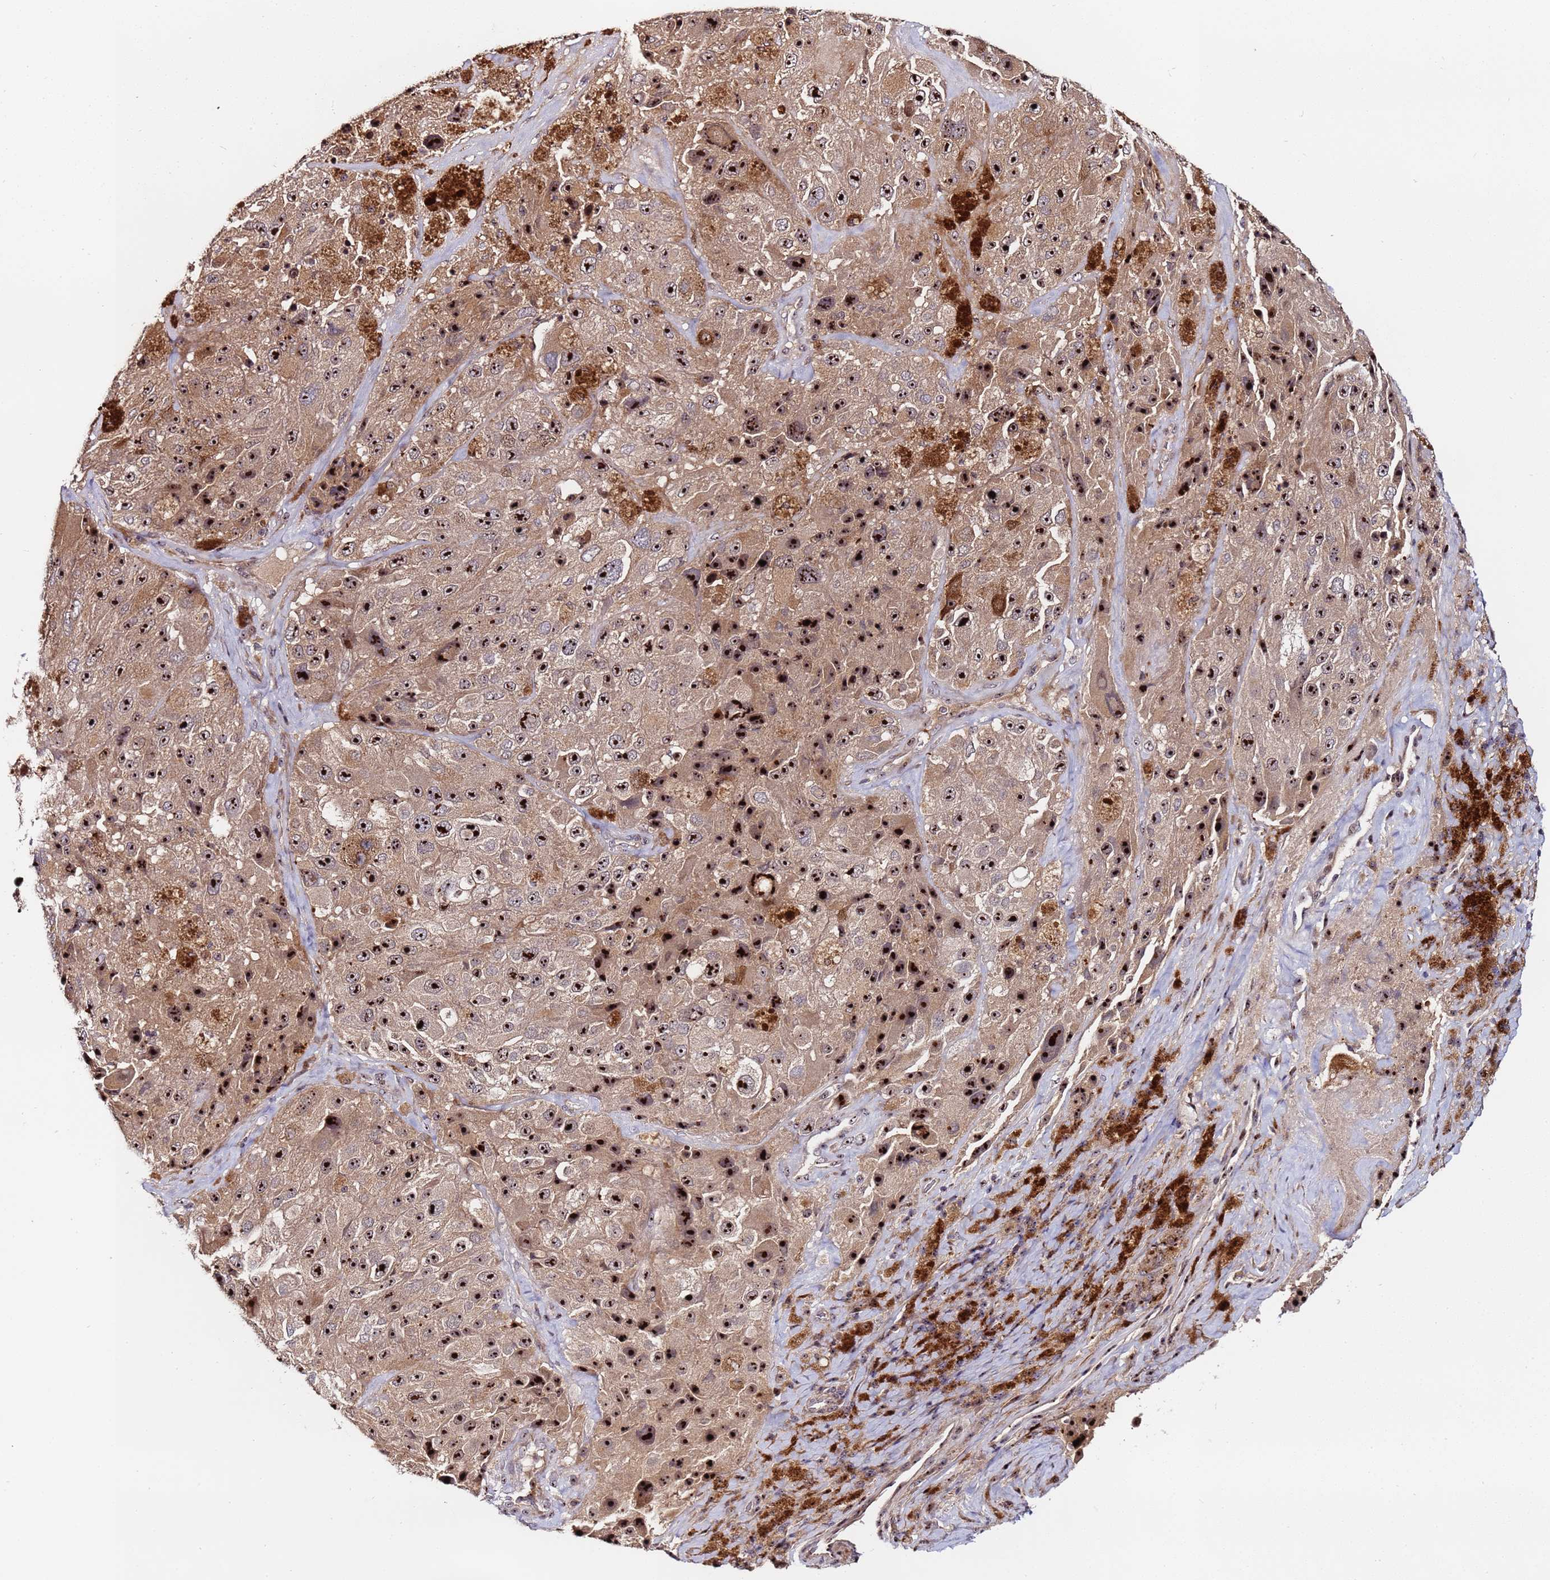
{"staining": {"intensity": "strong", "quantity": ">75%", "location": "nuclear"}, "tissue": "melanoma", "cell_type": "Tumor cells", "image_type": "cancer", "snomed": [{"axis": "morphology", "description": "Malignant melanoma, Metastatic site"}, {"axis": "topography", "description": "Lymph node"}], "caption": "Strong nuclear expression for a protein is appreciated in about >75% of tumor cells of melanoma using IHC.", "gene": "KRI1", "patient": {"sex": "male", "age": 62}}